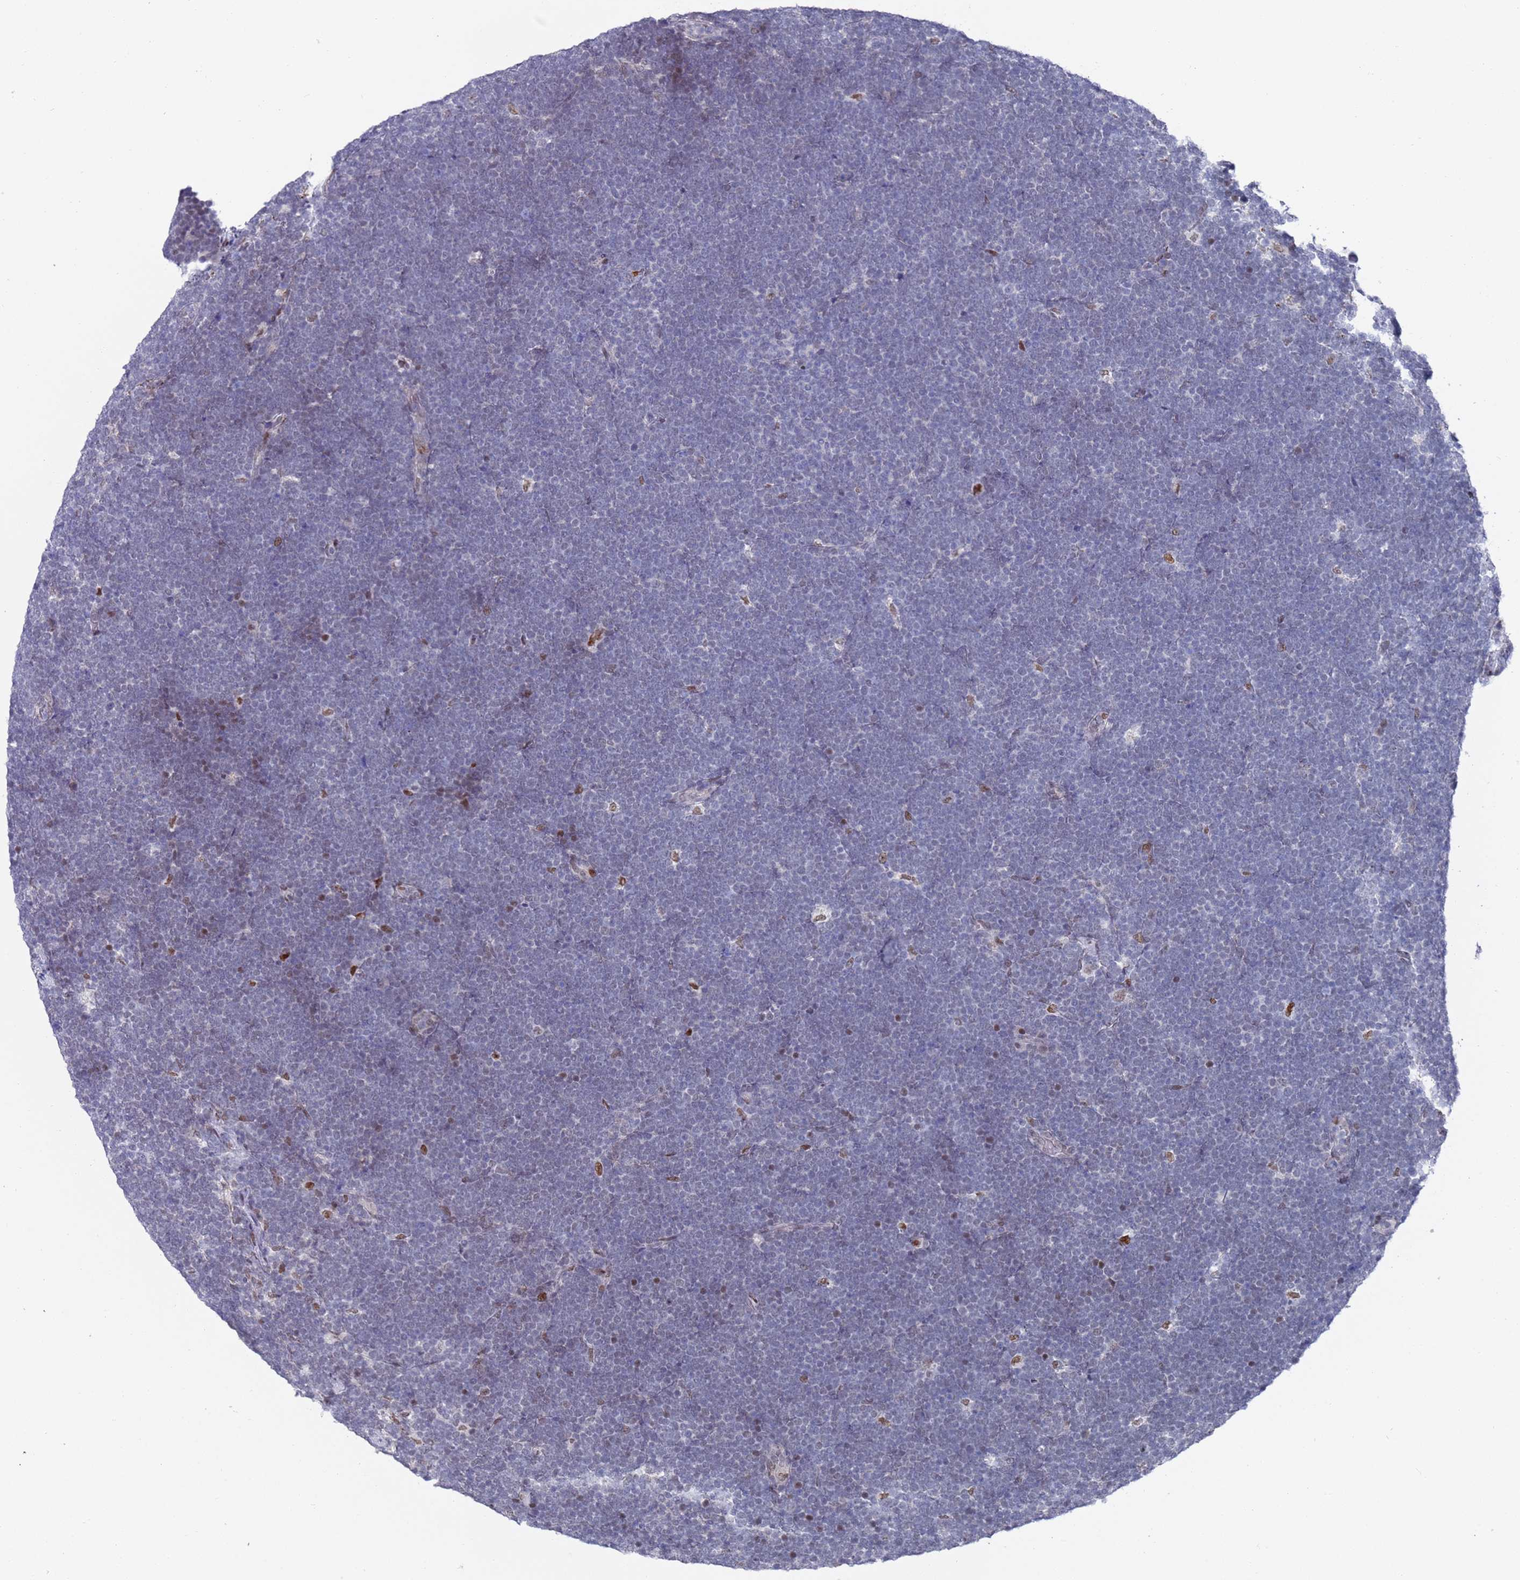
{"staining": {"intensity": "negative", "quantity": "none", "location": "none"}, "tissue": "lymphoma", "cell_type": "Tumor cells", "image_type": "cancer", "snomed": [{"axis": "morphology", "description": "Malignant lymphoma, non-Hodgkin's type, High grade"}, {"axis": "topography", "description": "Lymph node"}], "caption": "Tumor cells show no significant protein staining in high-grade malignant lymphoma, non-Hodgkin's type.", "gene": "COPS6", "patient": {"sex": "male", "age": 13}}